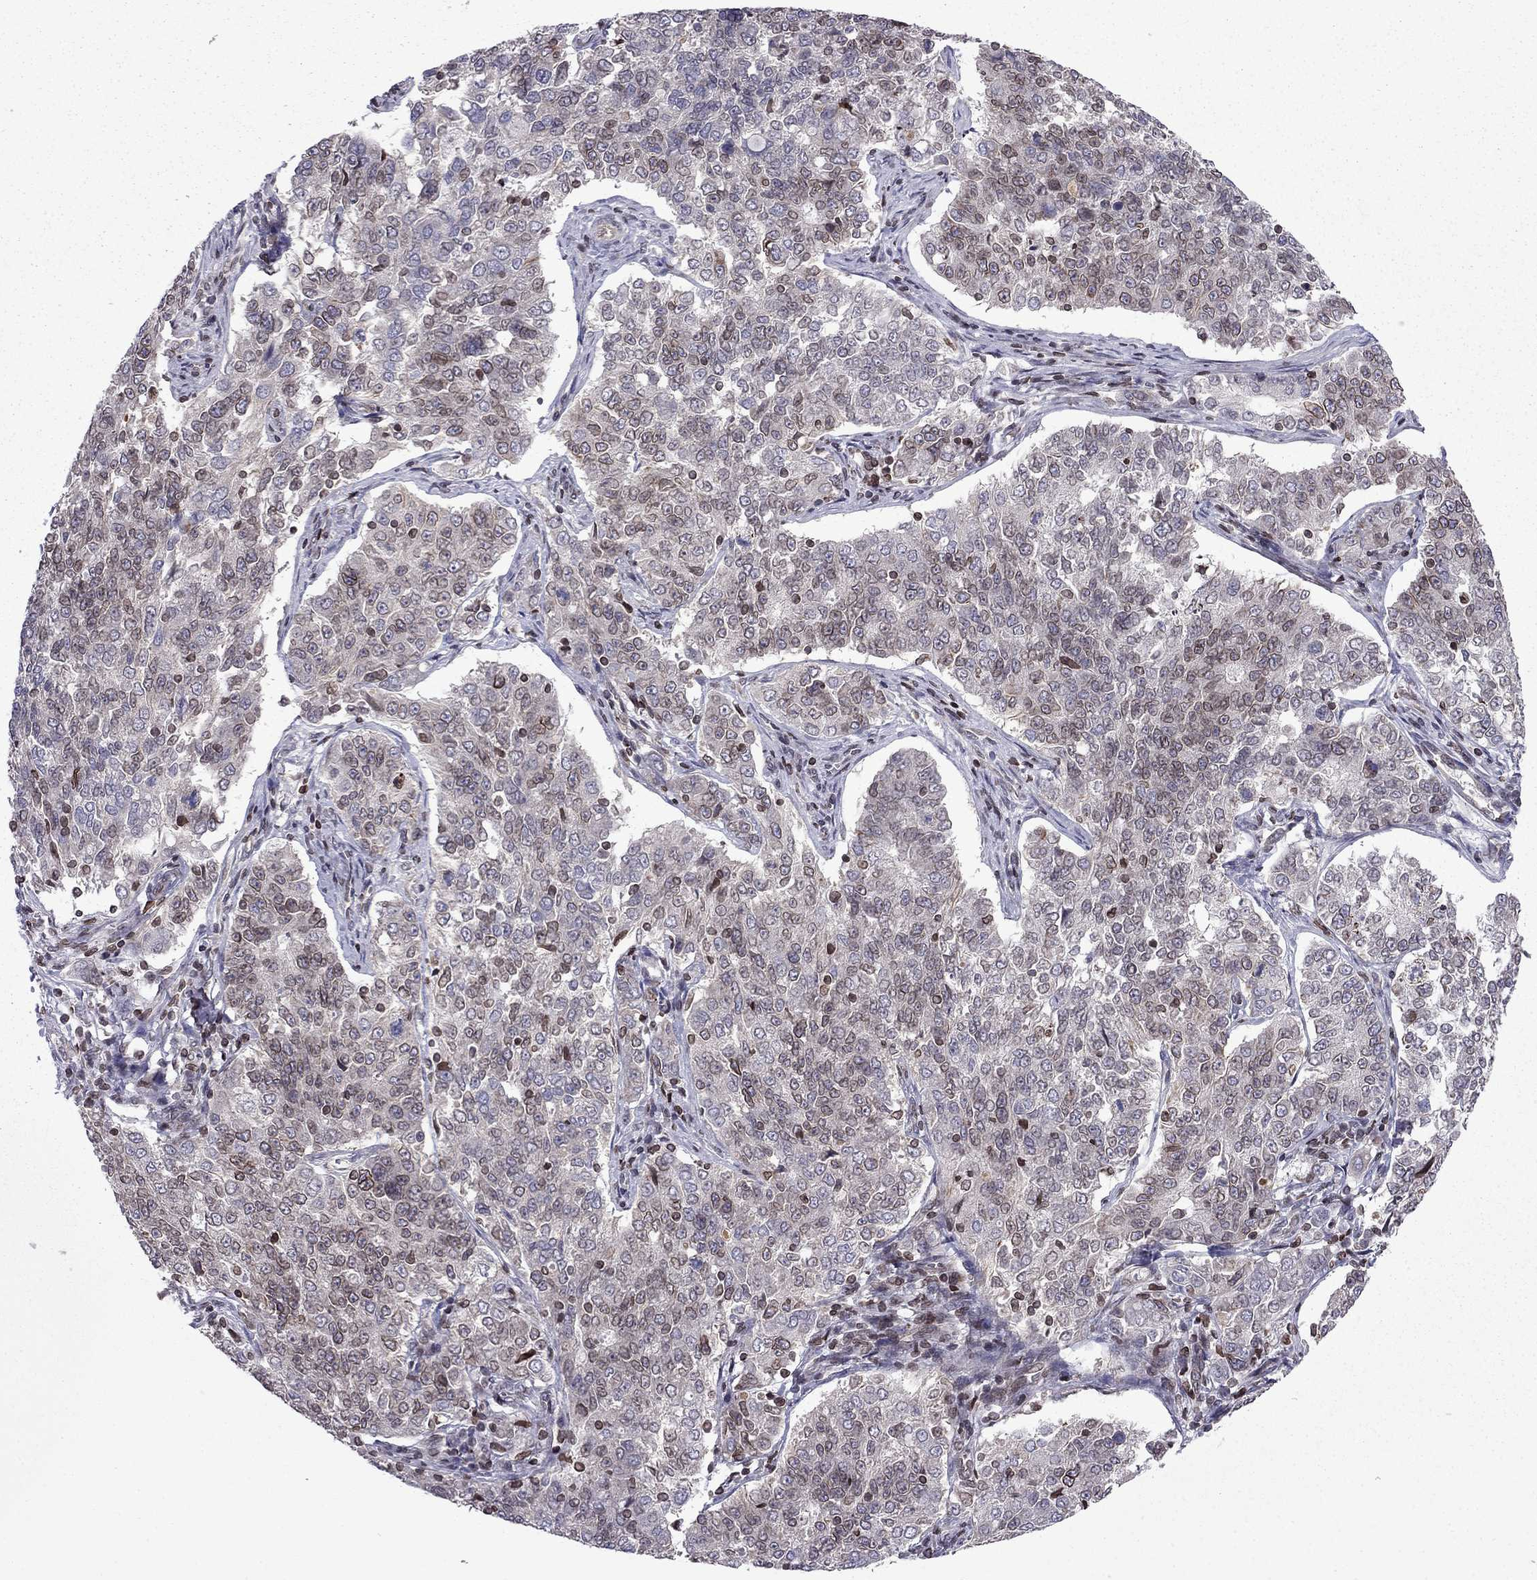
{"staining": {"intensity": "negative", "quantity": "none", "location": "none"}, "tissue": "endometrial cancer", "cell_type": "Tumor cells", "image_type": "cancer", "snomed": [{"axis": "morphology", "description": "Adenocarcinoma, NOS"}, {"axis": "topography", "description": "Endometrium"}], "caption": "Immunohistochemistry (IHC) histopathology image of neoplastic tissue: endometrial cancer (adenocarcinoma) stained with DAB (3,3'-diaminobenzidine) shows no significant protein expression in tumor cells.", "gene": "CDC42BPA", "patient": {"sex": "female", "age": 43}}